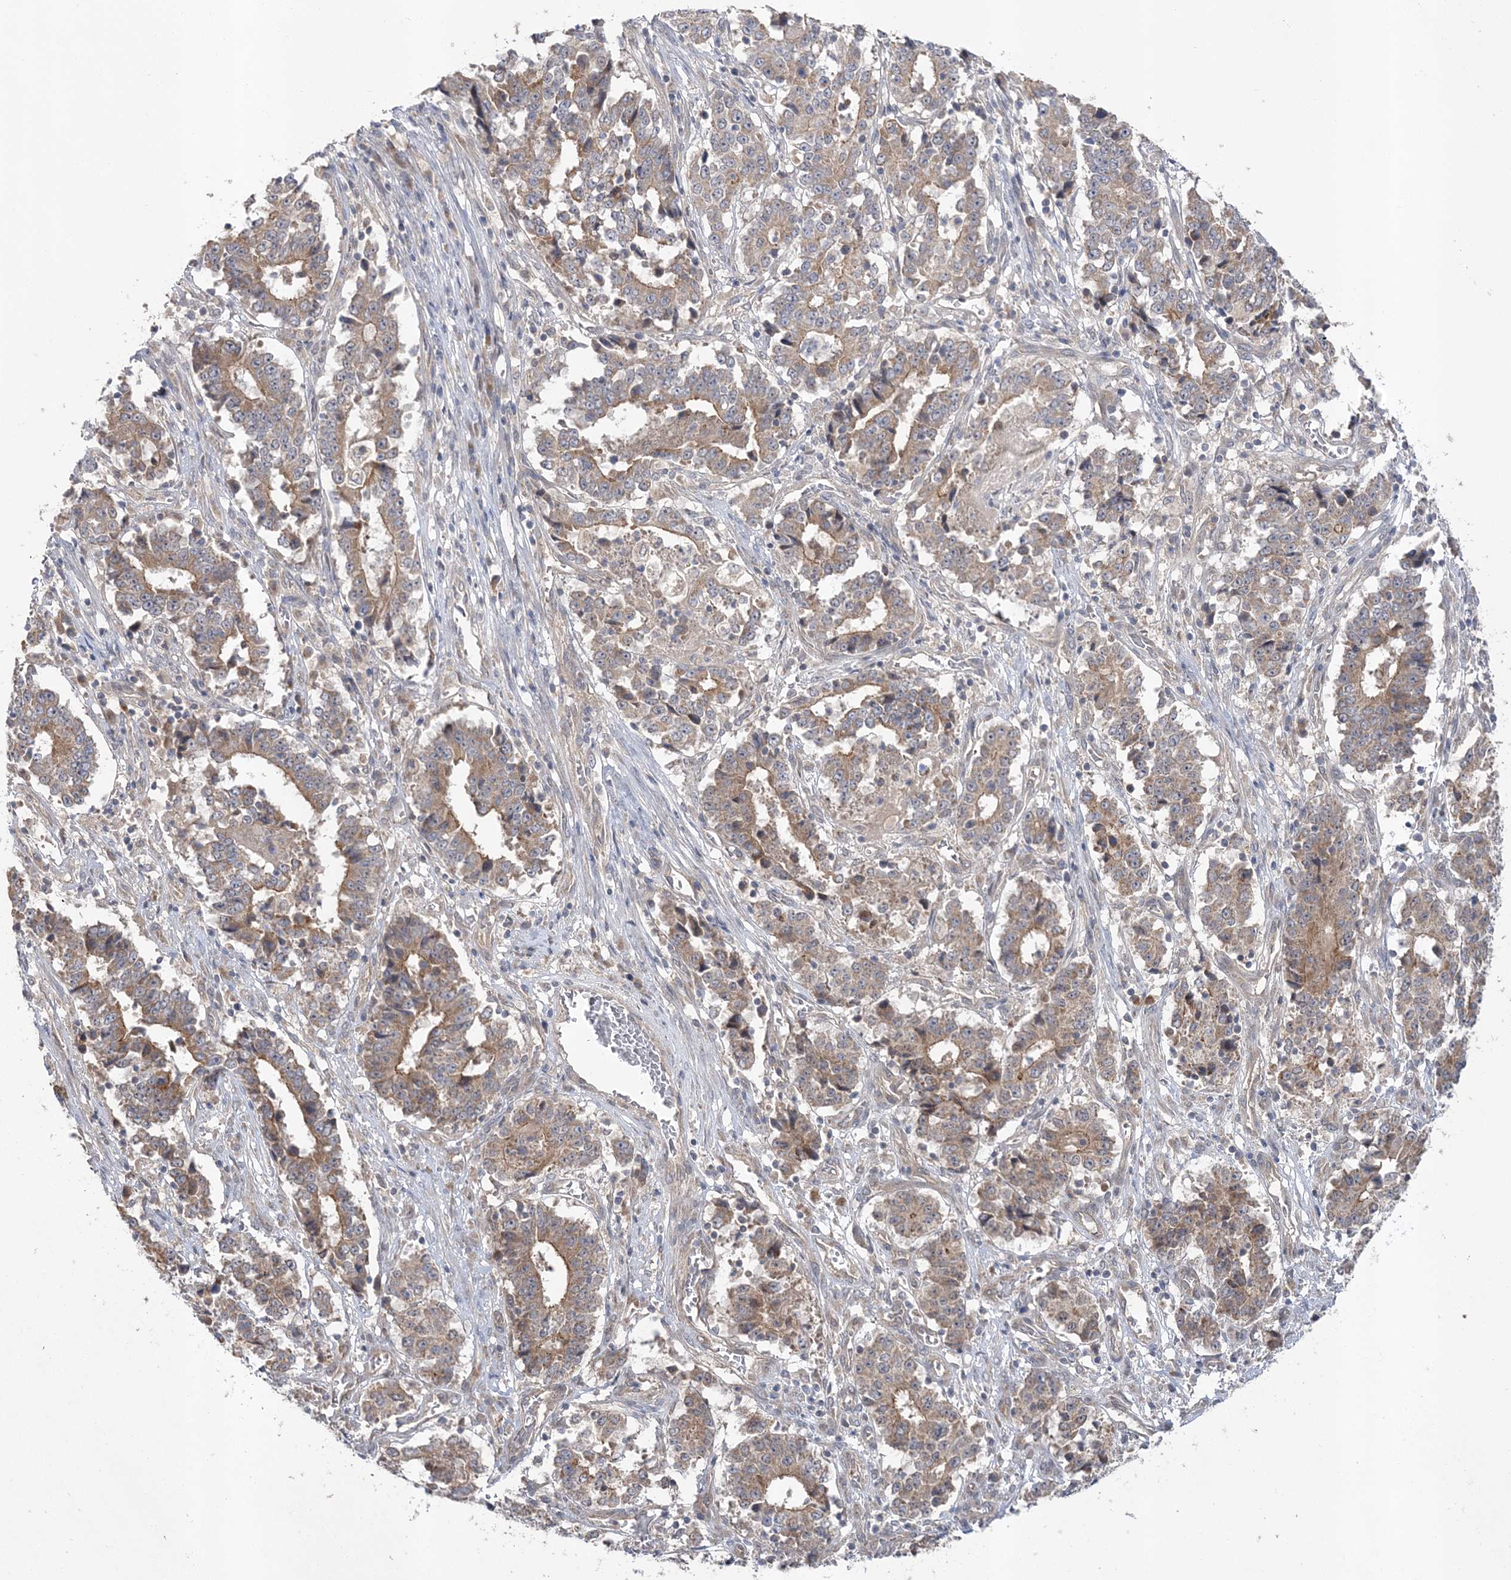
{"staining": {"intensity": "weak", "quantity": ">75%", "location": "cytoplasmic/membranous"}, "tissue": "stomach cancer", "cell_type": "Tumor cells", "image_type": "cancer", "snomed": [{"axis": "morphology", "description": "Adenocarcinoma, NOS"}, {"axis": "topography", "description": "Stomach"}], "caption": "Immunohistochemical staining of stomach cancer (adenocarcinoma) exhibits weak cytoplasmic/membranous protein staining in about >75% of tumor cells.", "gene": "MMADHC", "patient": {"sex": "male", "age": 59}}